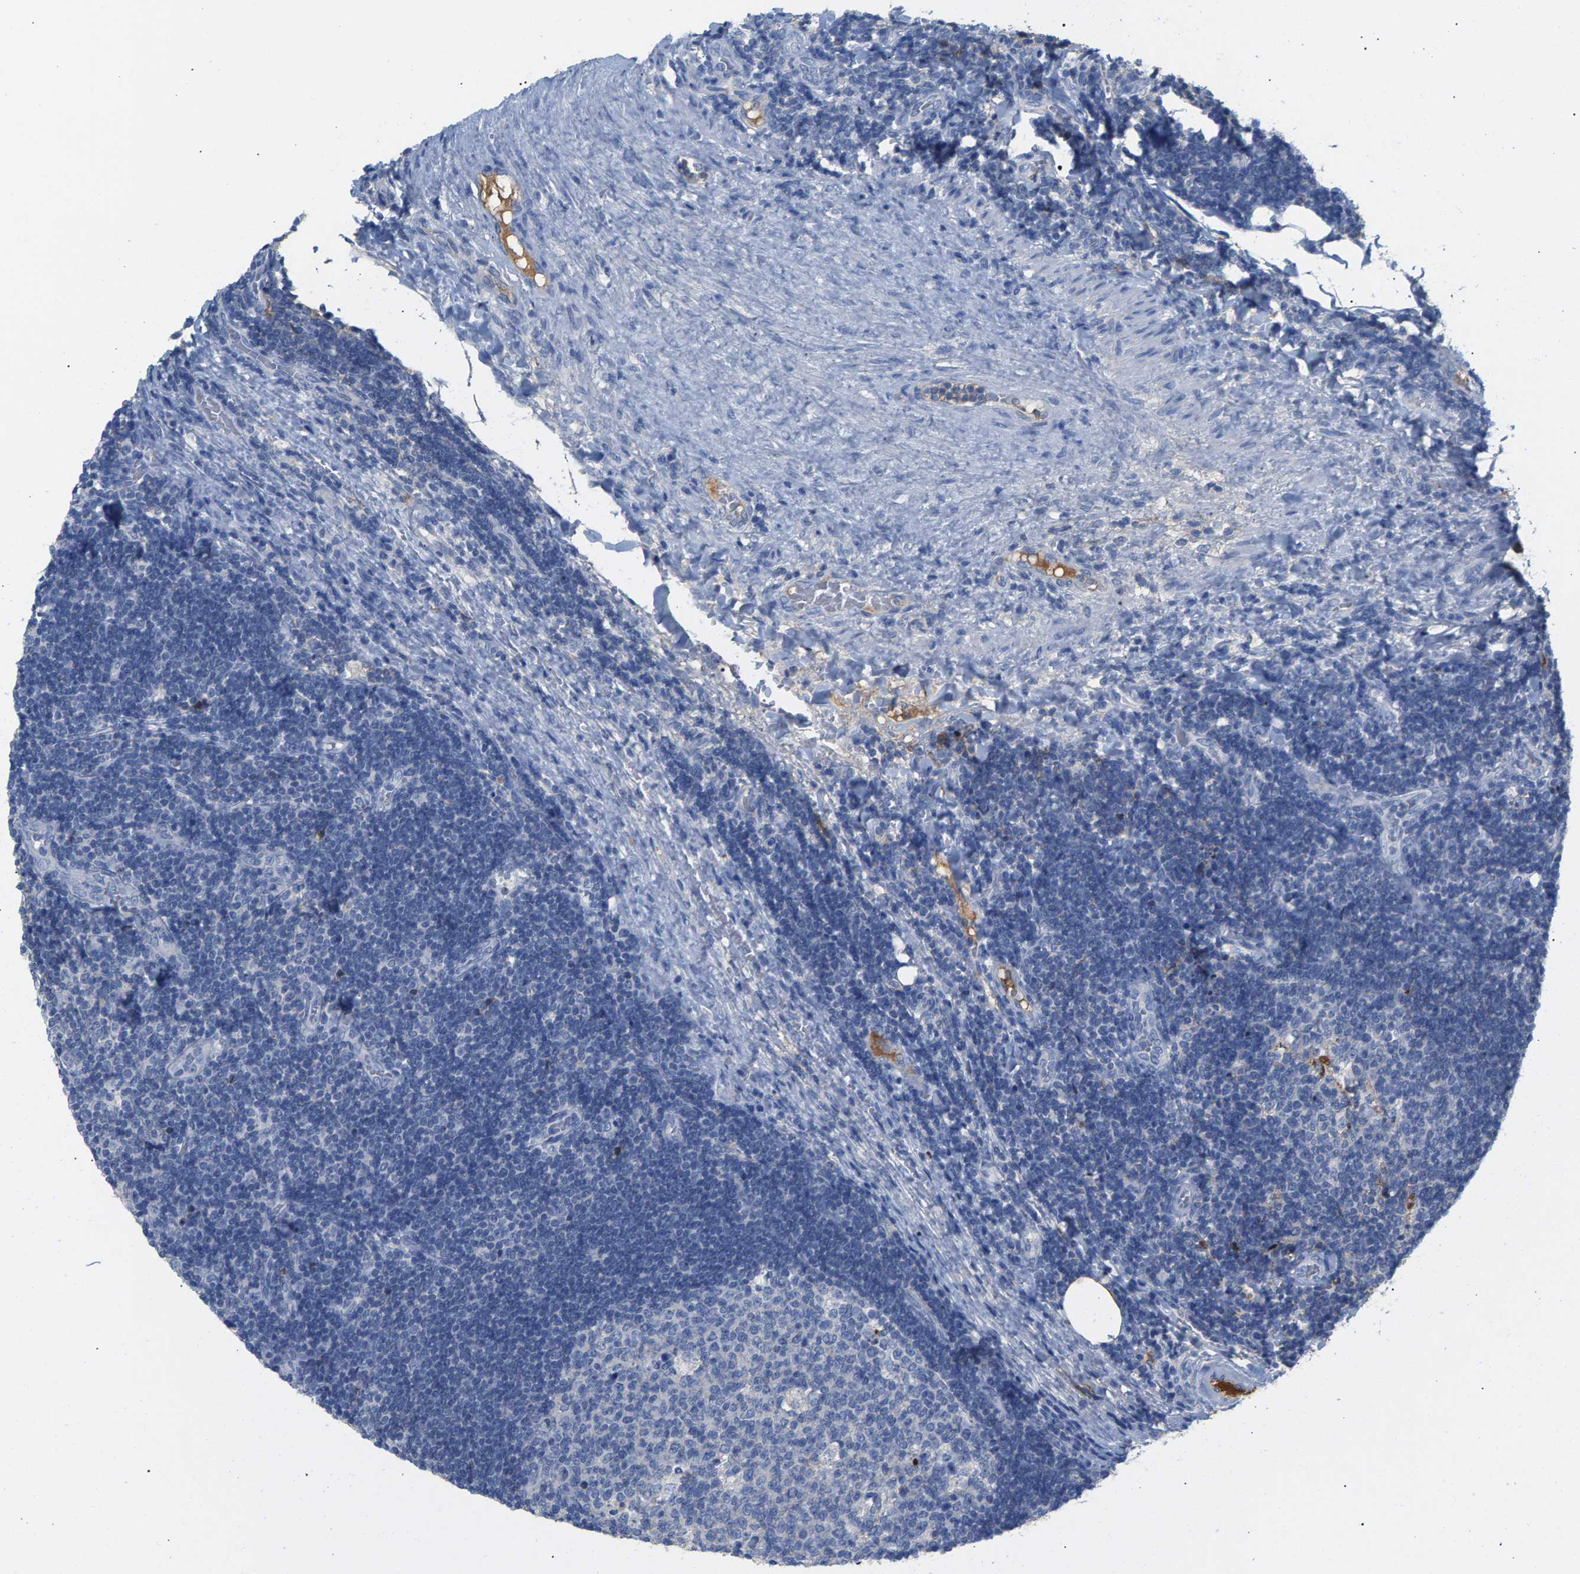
{"staining": {"intensity": "negative", "quantity": "none", "location": "none"}, "tissue": "lymph node", "cell_type": "Germinal center cells", "image_type": "normal", "snomed": [{"axis": "morphology", "description": "Normal tissue, NOS"}, {"axis": "topography", "description": "Lymph node"}, {"axis": "topography", "description": "Salivary gland"}], "caption": "The immunohistochemistry image has no significant expression in germinal center cells of lymph node. Nuclei are stained in blue.", "gene": "APOH", "patient": {"sex": "male", "age": 8}}